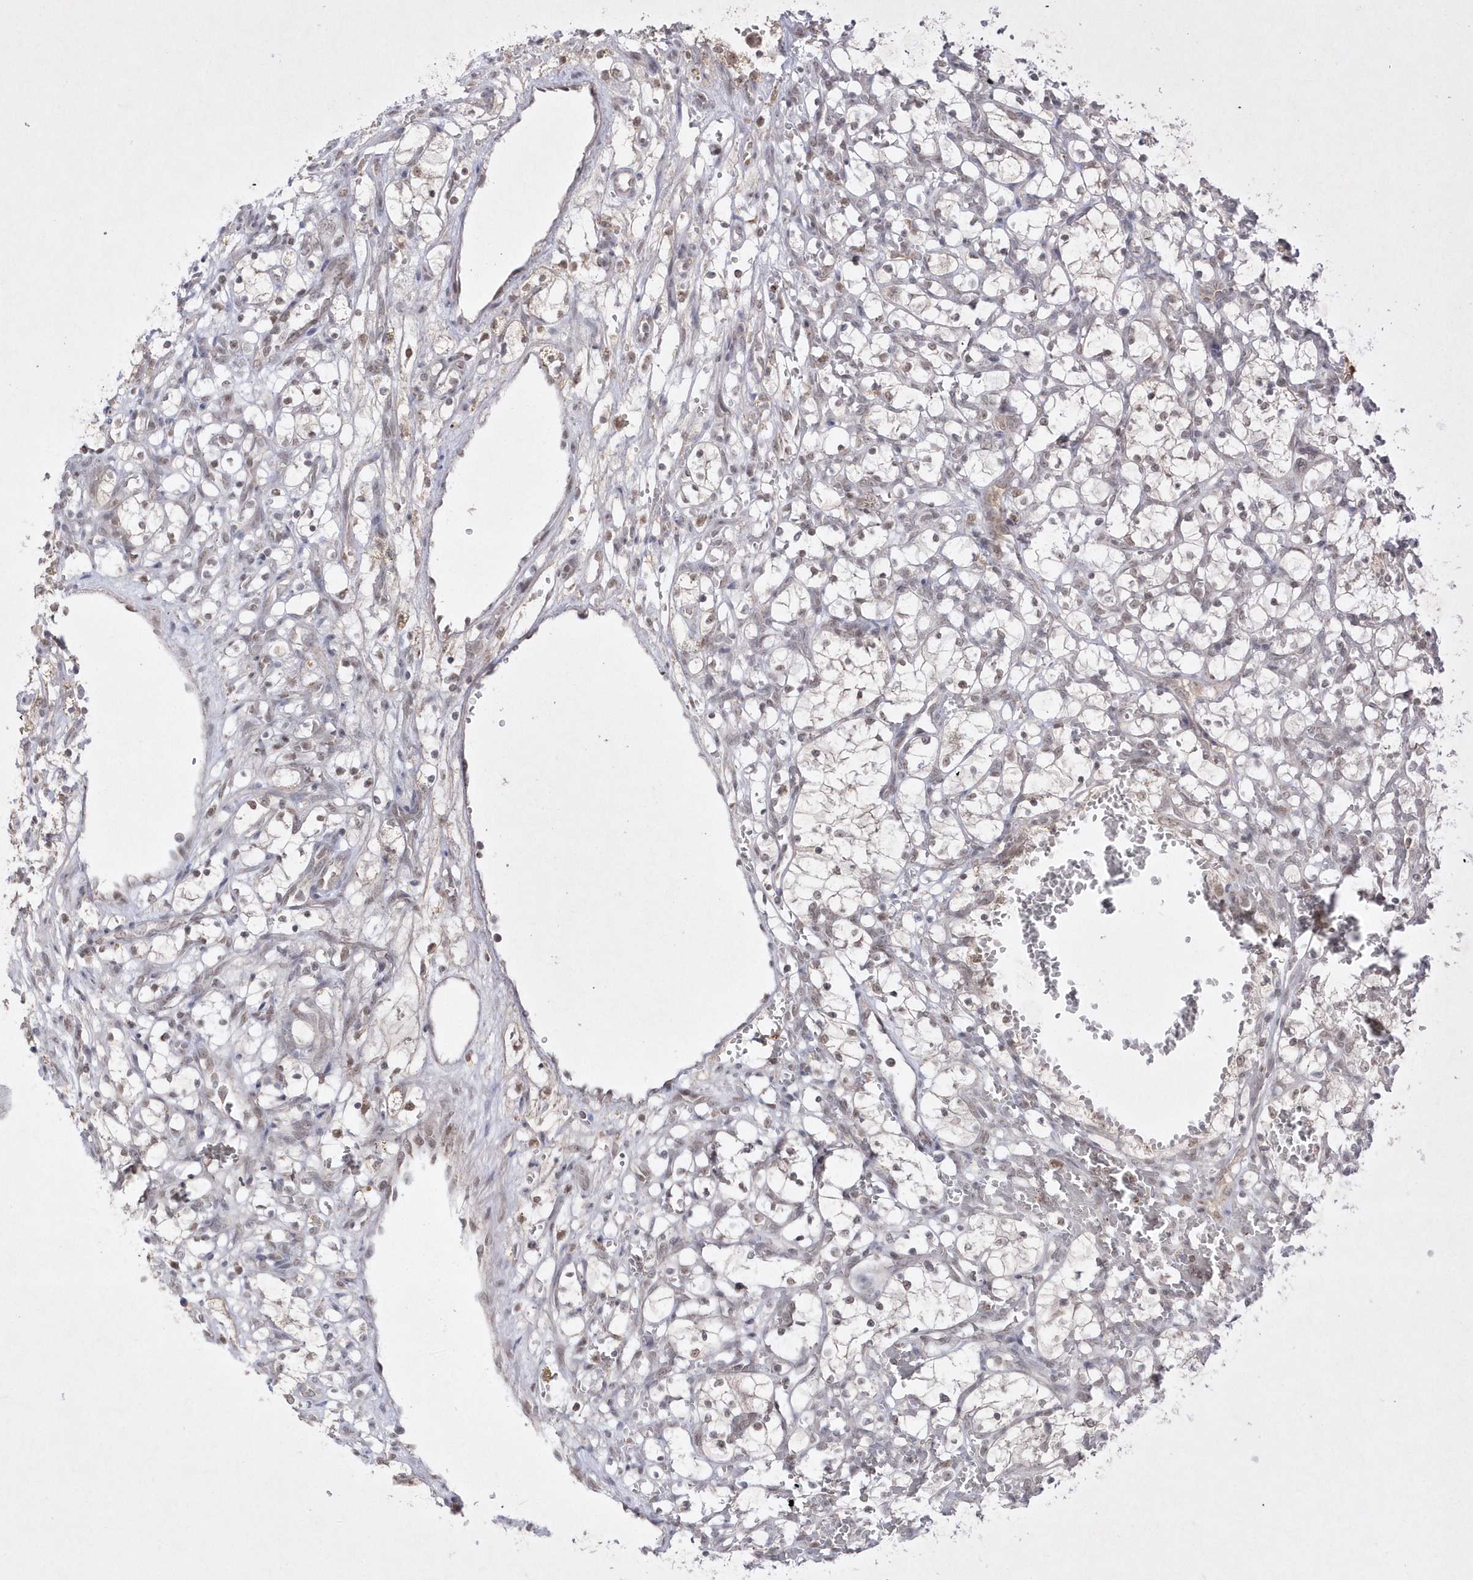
{"staining": {"intensity": "weak", "quantity": "<25%", "location": "cytoplasmic/membranous,nuclear"}, "tissue": "renal cancer", "cell_type": "Tumor cells", "image_type": "cancer", "snomed": [{"axis": "morphology", "description": "Adenocarcinoma, NOS"}, {"axis": "topography", "description": "Kidney"}], "caption": "Protein analysis of adenocarcinoma (renal) reveals no significant expression in tumor cells. (Stains: DAB (3,3'-diaminobenzidine) immunohistochemistry (IHC) with hematoxylin counter stain, Microscopy: brightfield microscopy at high magnification).", "gene": "CPSF3", "patient": {"sex": "female", "age": 69}}